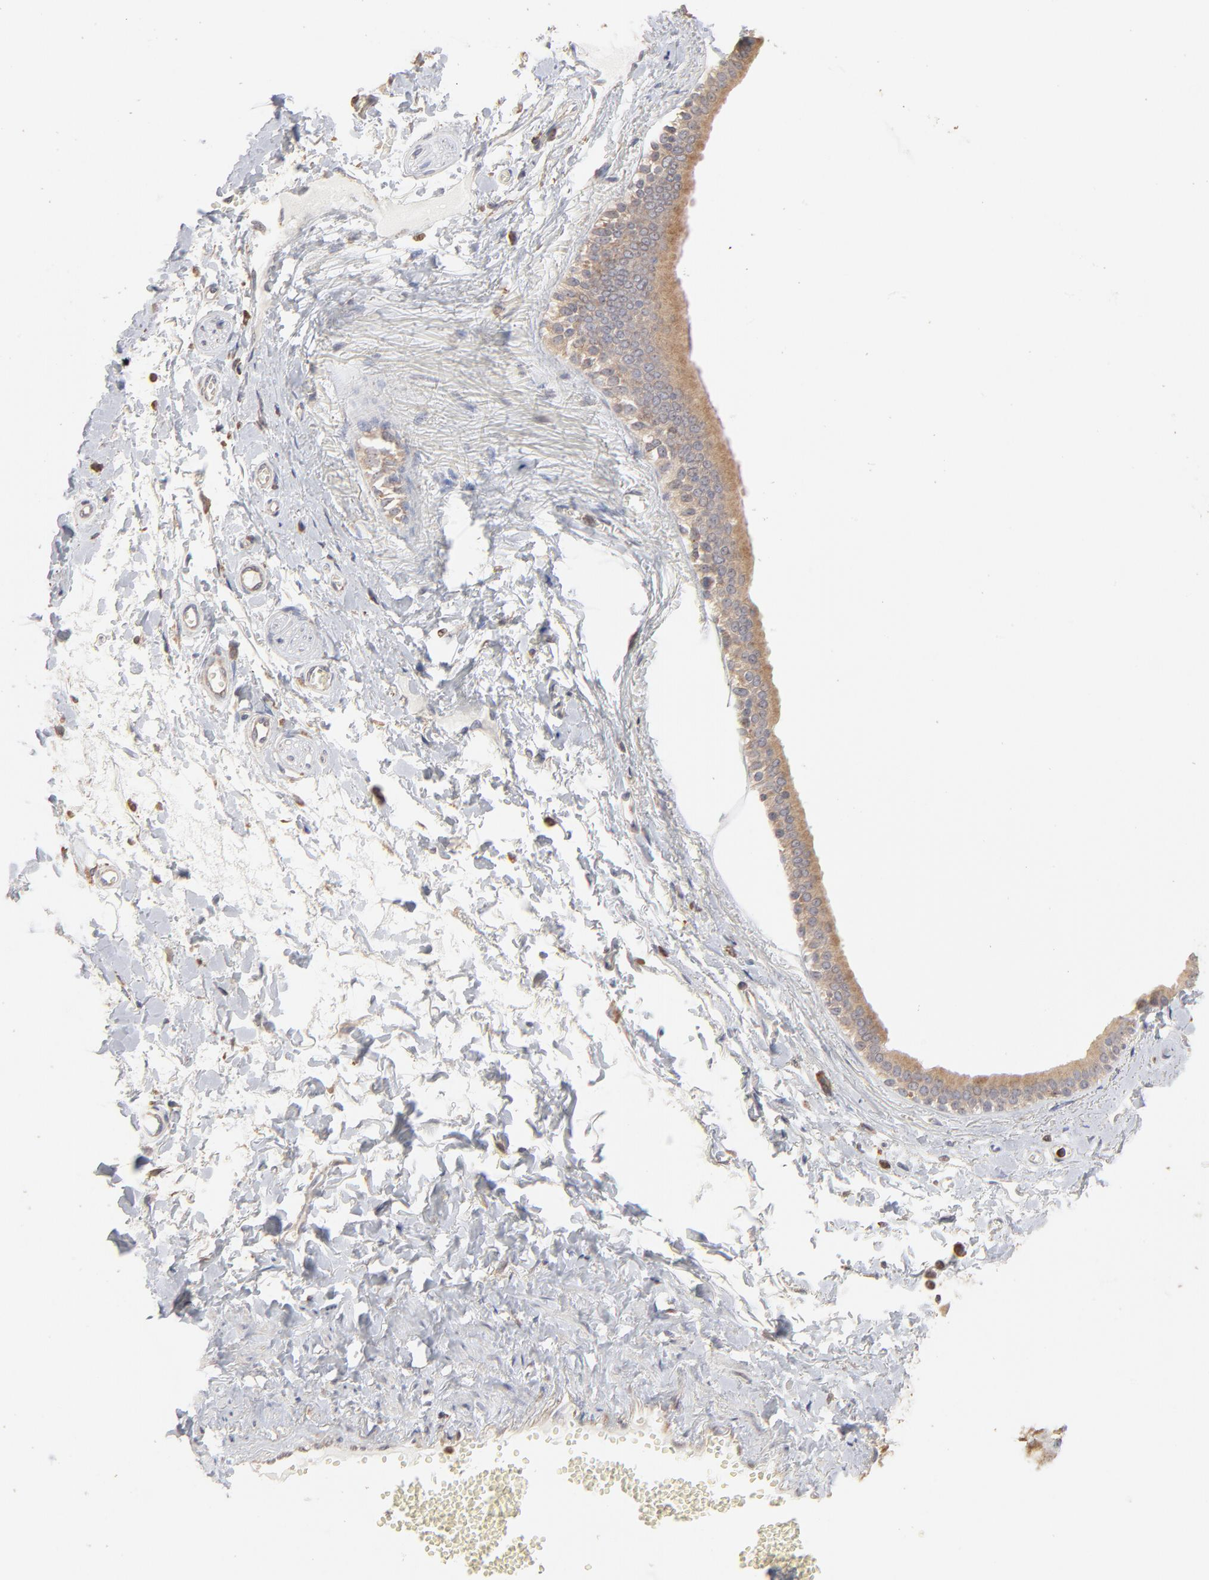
{"staining": {"intensity": "negative", "quantity": "none", "location": "none"}, "tissue": "adipose tissue", "cell_type": "Adipocytes", "image_type": "normal", "snomed": [{"axis": "morphology", "description": "Normal tissue, NOS"}, {"axis": "morphology", "description": "Inflammation, NOS"}, {"axis": "topography", "description": "Salivary gland"}, {"axis": "topography", "description": "Peripheral nerve tissue"}], "caption": "Immunohistochemistry image of benign adipose tissue: adipose tissue stained with DAB (3,3'-diaminobenzidine) displays no significant protein positivity in adipocytes. (Stains: DAB (3,3'-diaminobenzidine) immunohistochemistry (IHC) with hematoxylin counter stain, Microscopy: brightfield microscopy at high magnification).", "gene": "RNF213", "patient": {"sex": "female", "age": 75}}